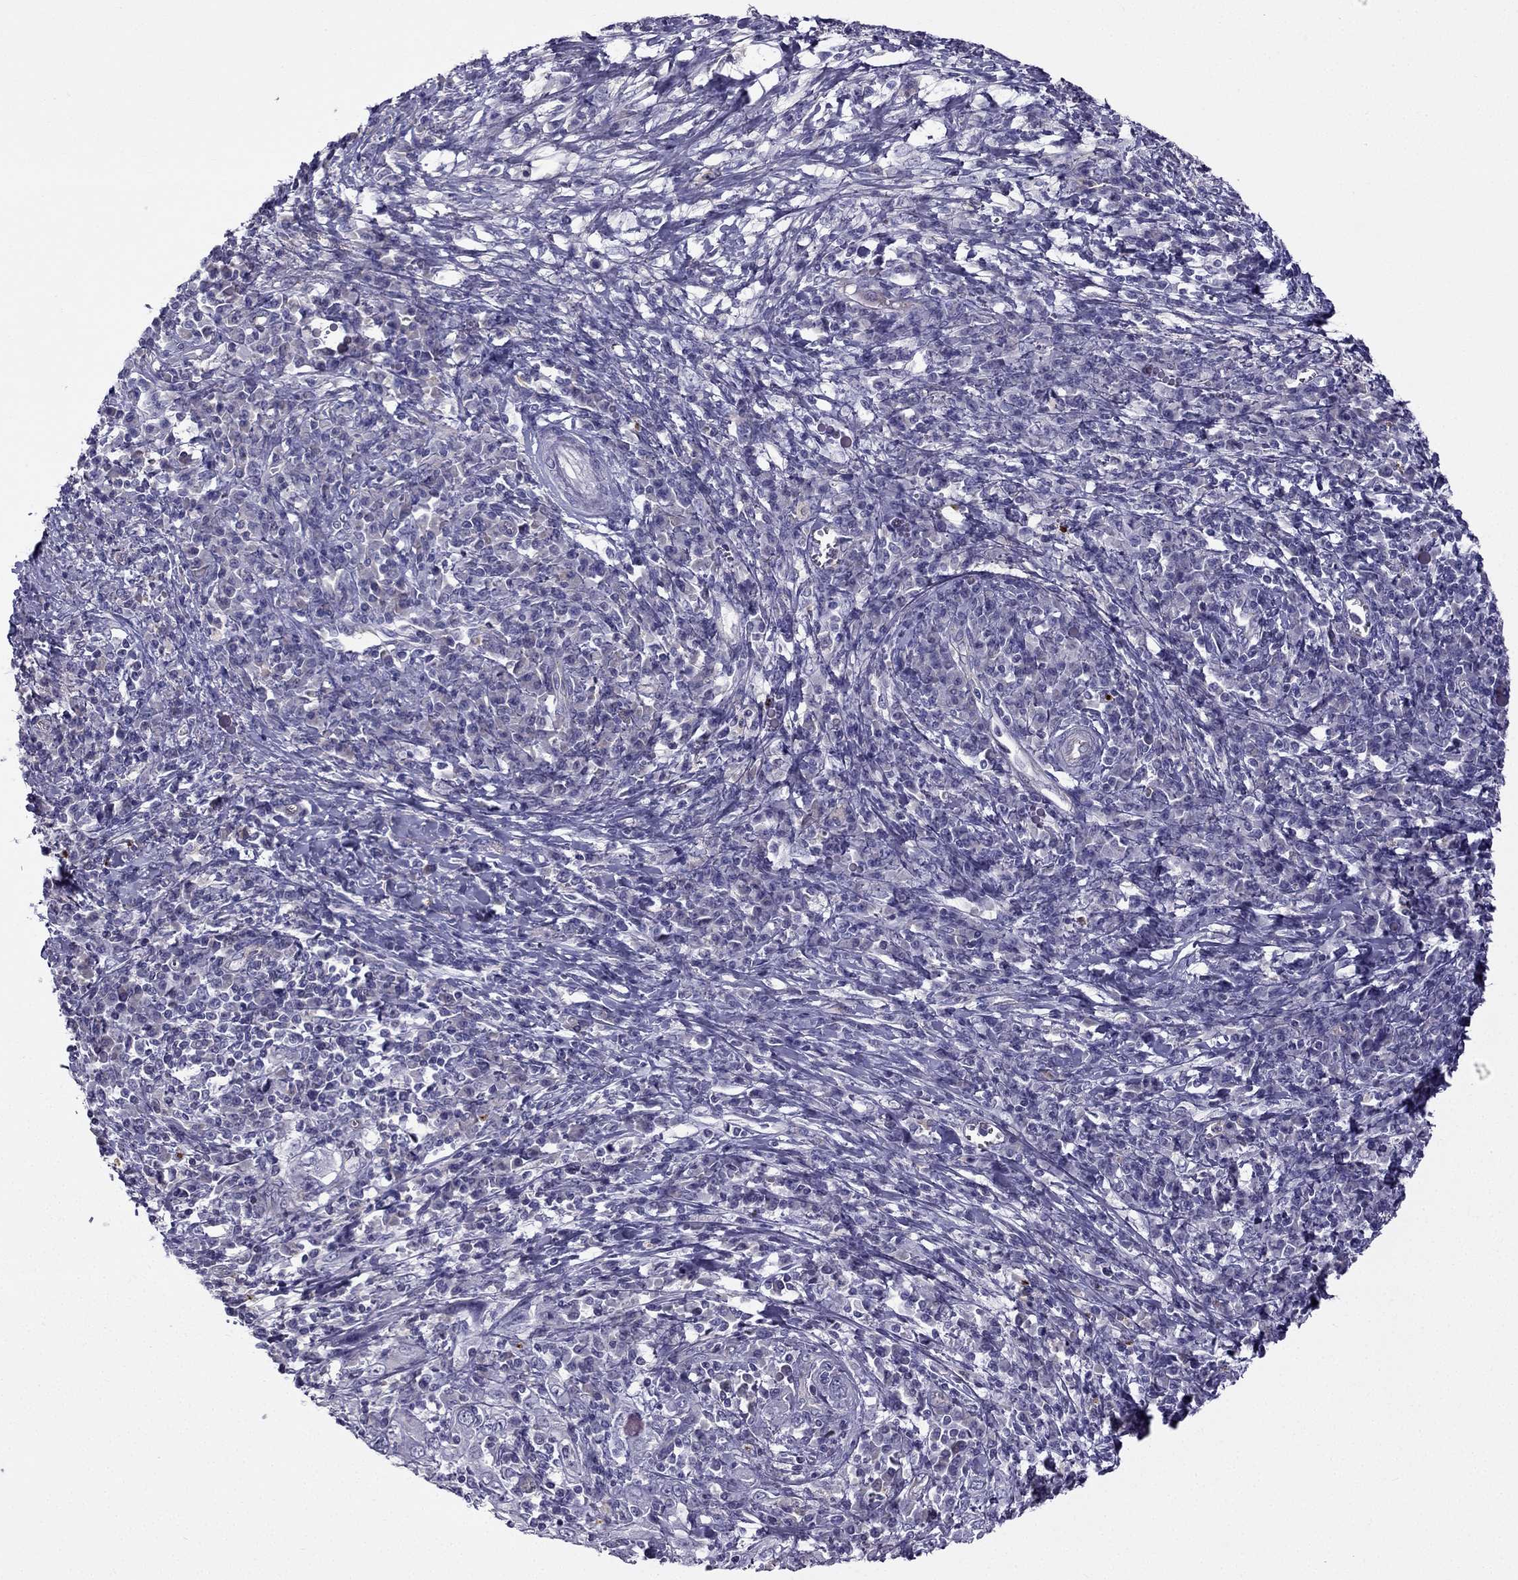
{"staining": {"intensity": "negative", "quantity": "none", "location": "none"}, "tissue": "cervical cancer", "cell_type": "Tumor cells", "image_type": "cancer", "snomed": [{"axis": "morphology", "description": "Squamous cell carcinoma, NOS"}, {"axis": "topography", "description": "Cervix"}], "caption": "Tumor cells show no significant protein staining in cervical cancer (squamous cell carcinoma).", "gene": "STOML3", "patient": {"sex": "female", "age": 46}}